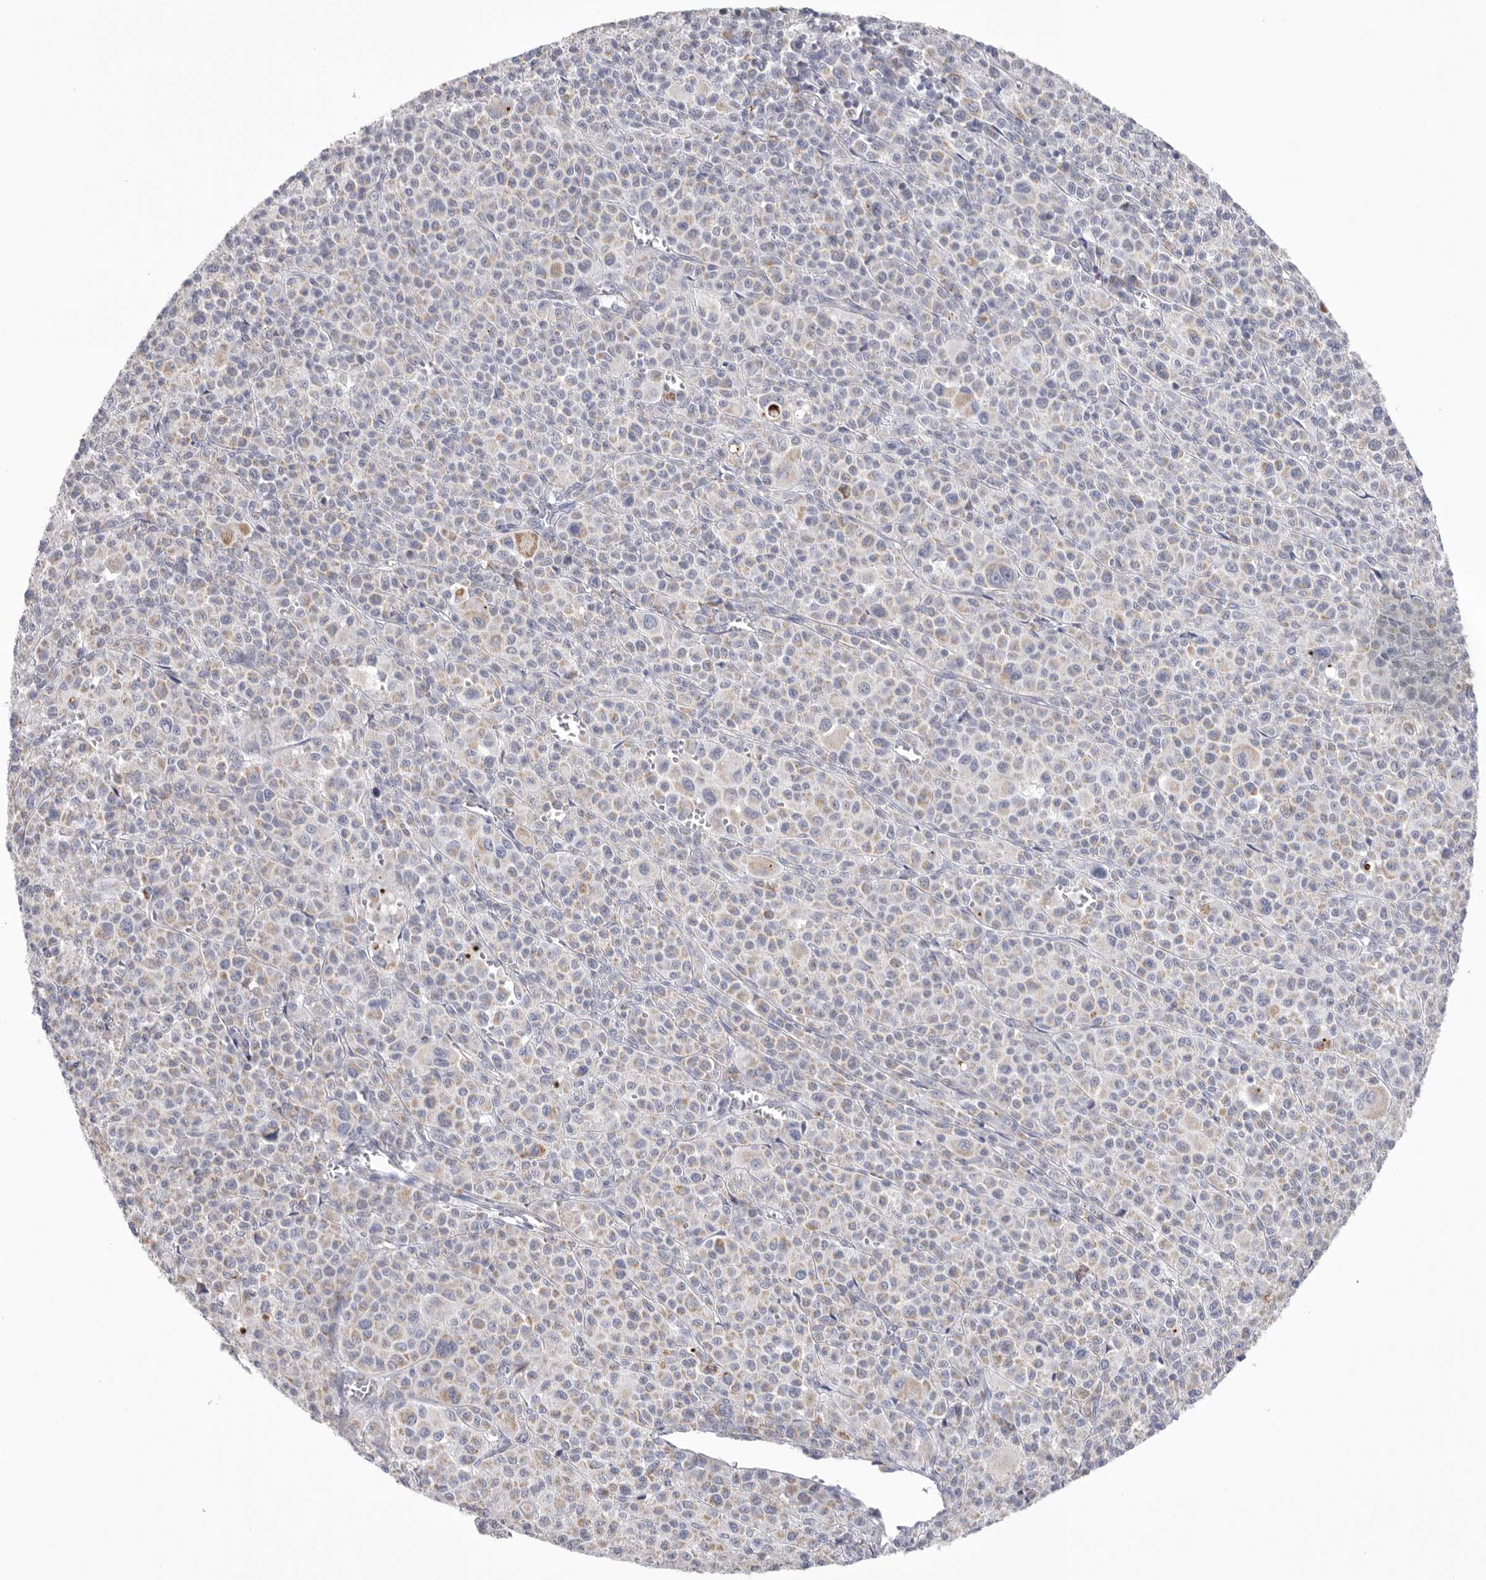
{"staining": {"intensity": "weak", "quantity": "<25%", "location": "cytoplasmic/membranous"}, "tissue": "melanoma", "cell_type": "Tumor cells", "image_type": "cancer", "snomed": [{"axis": "morphology", "description": "Malignant melanoma, Metastatic site"}, {"axis": "topography", "description": "Skin"}], "caption": "This is an immunohistochemistry image of human melanoma. There is no expression in tumor cells.", "gene": "VDAC3", "patient": {"sex": "female", "age": 74}}